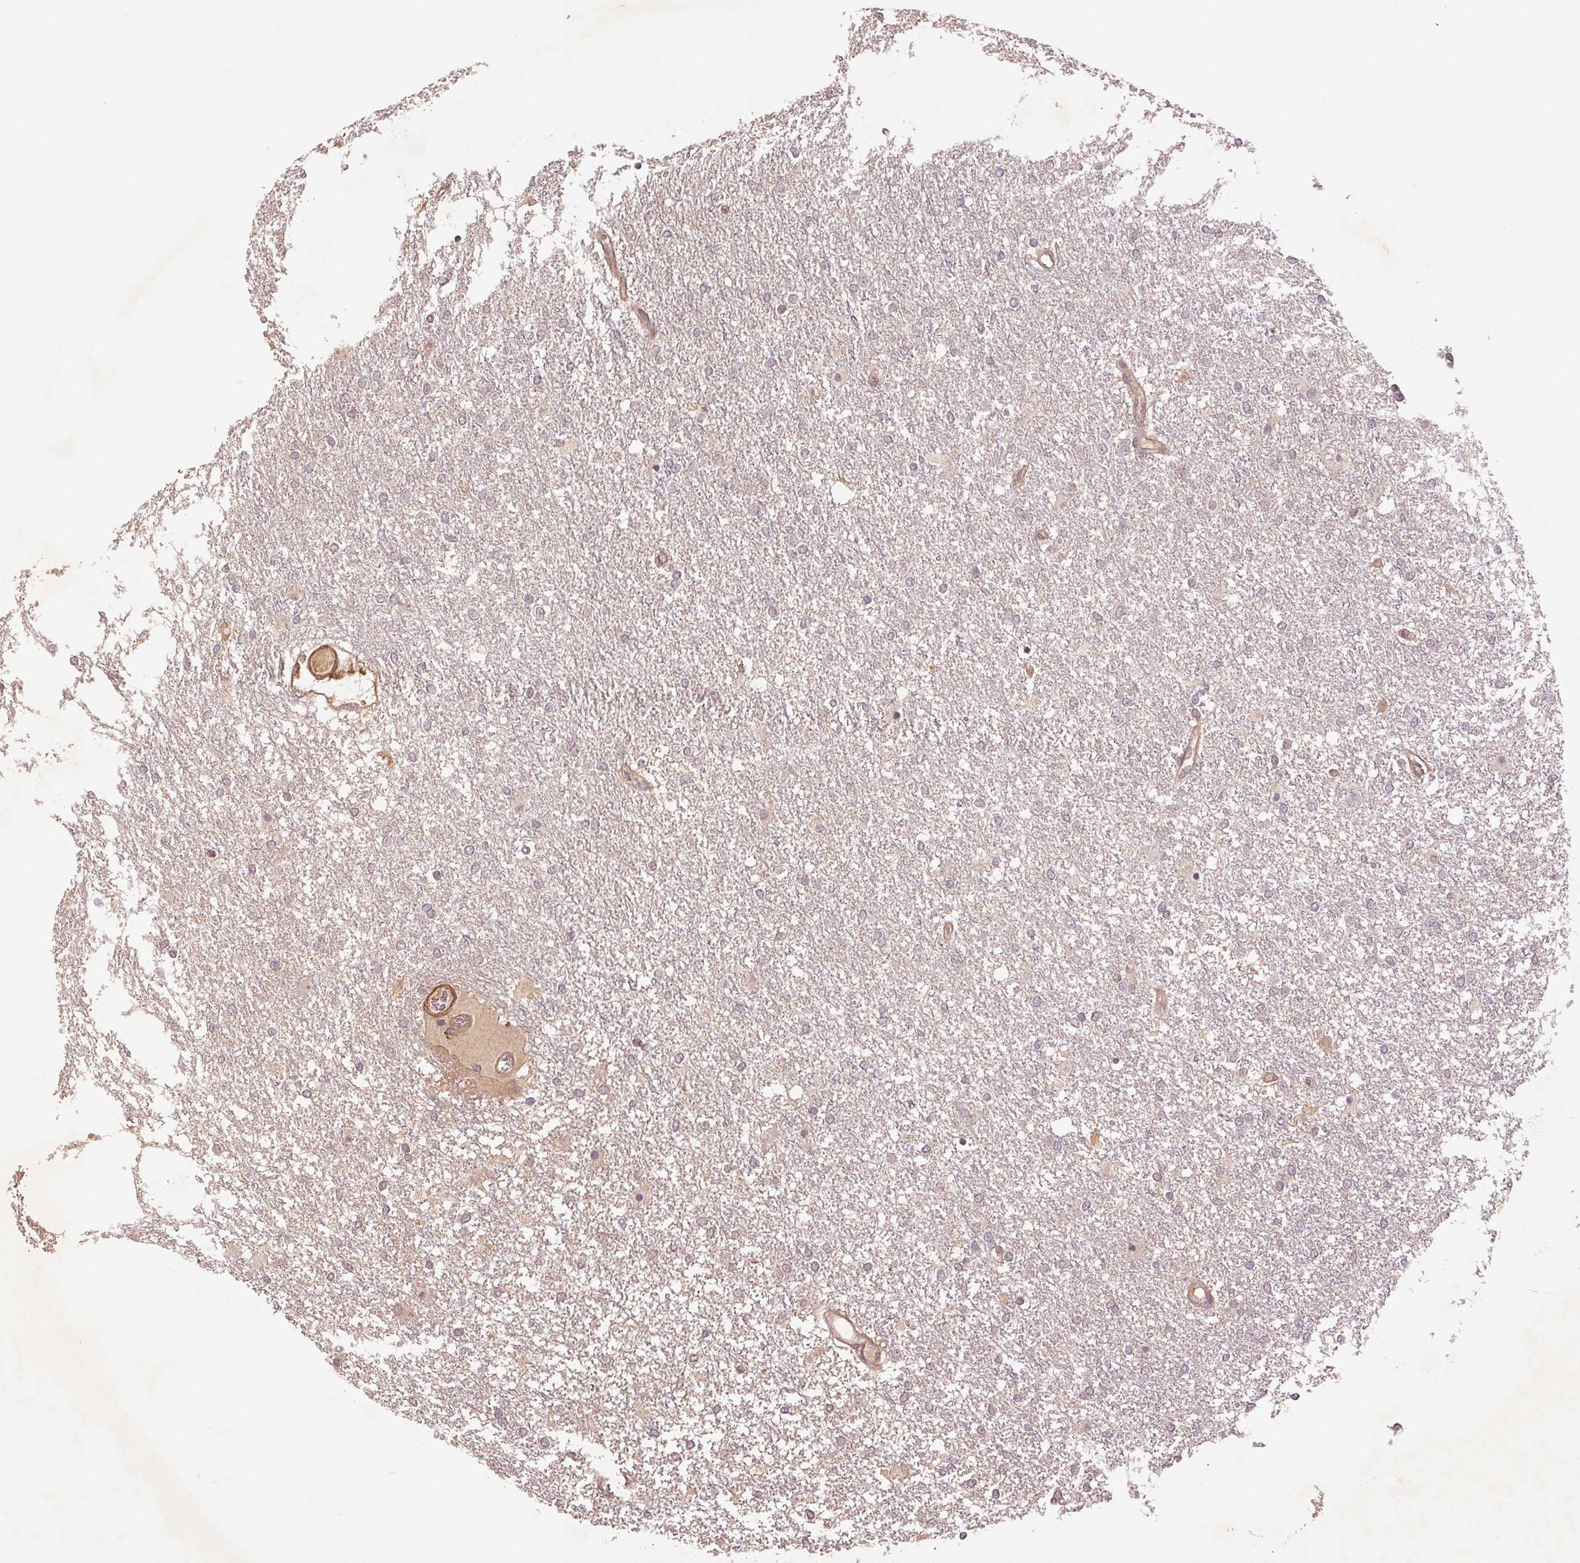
{"staining": {"intensity": "negative", "quantity": "none", "location": "none"}, "tissue": "glioma", "cell_type": "Tumor cells", "image_type": "cancer", "snomed": [{"axis": "morphology", "description": "Glioma, malignant, High grade"}, {"axis": "topography", "description": "Brain"}], "caption": "High-grade glioma (malignant) was stained to show a protein in brown. There is no significant positivity in tumor cells.", "gene": "SMLR1", "patient": {"sex": "female", "age": 61}}